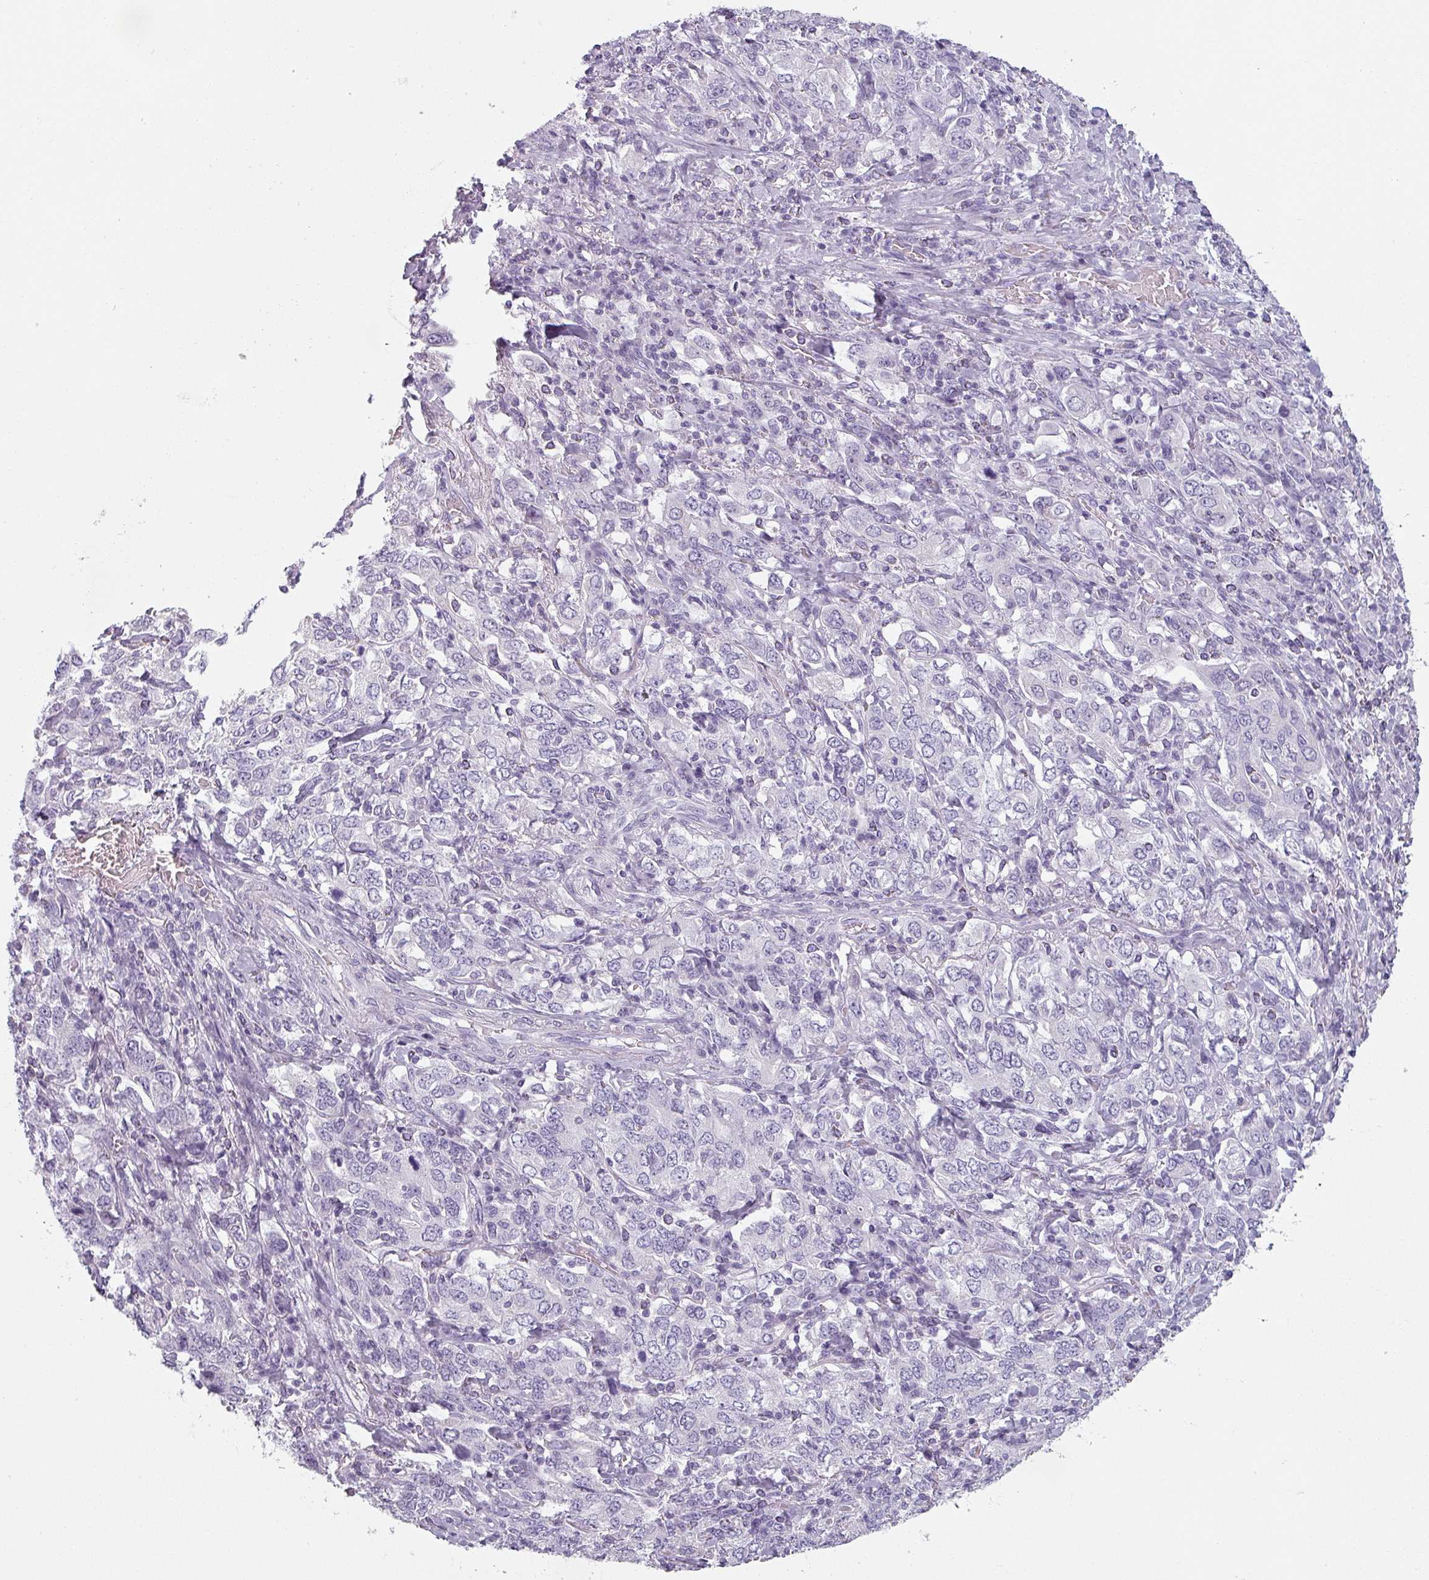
{"staining": {"intensity": "negative", "quantity": "none", "location": "none"}, "tissue": "stomach cancer", "cell_type": "Tumor cells", "image_type": "cancer", "snomed": [{"axis": "morphology", "description": "Adenocarcinoma, NOS"}, {"axis": "topography", "description": "Stomach, upper"}, {"axis": "topography", "description": "Stomach"}], "caption": "Tumor cells show no significant protein staining in adenocarcinoma (stomach).", "gene": "SFTPA1", "patient": {"sex": "male", "age": 62}}